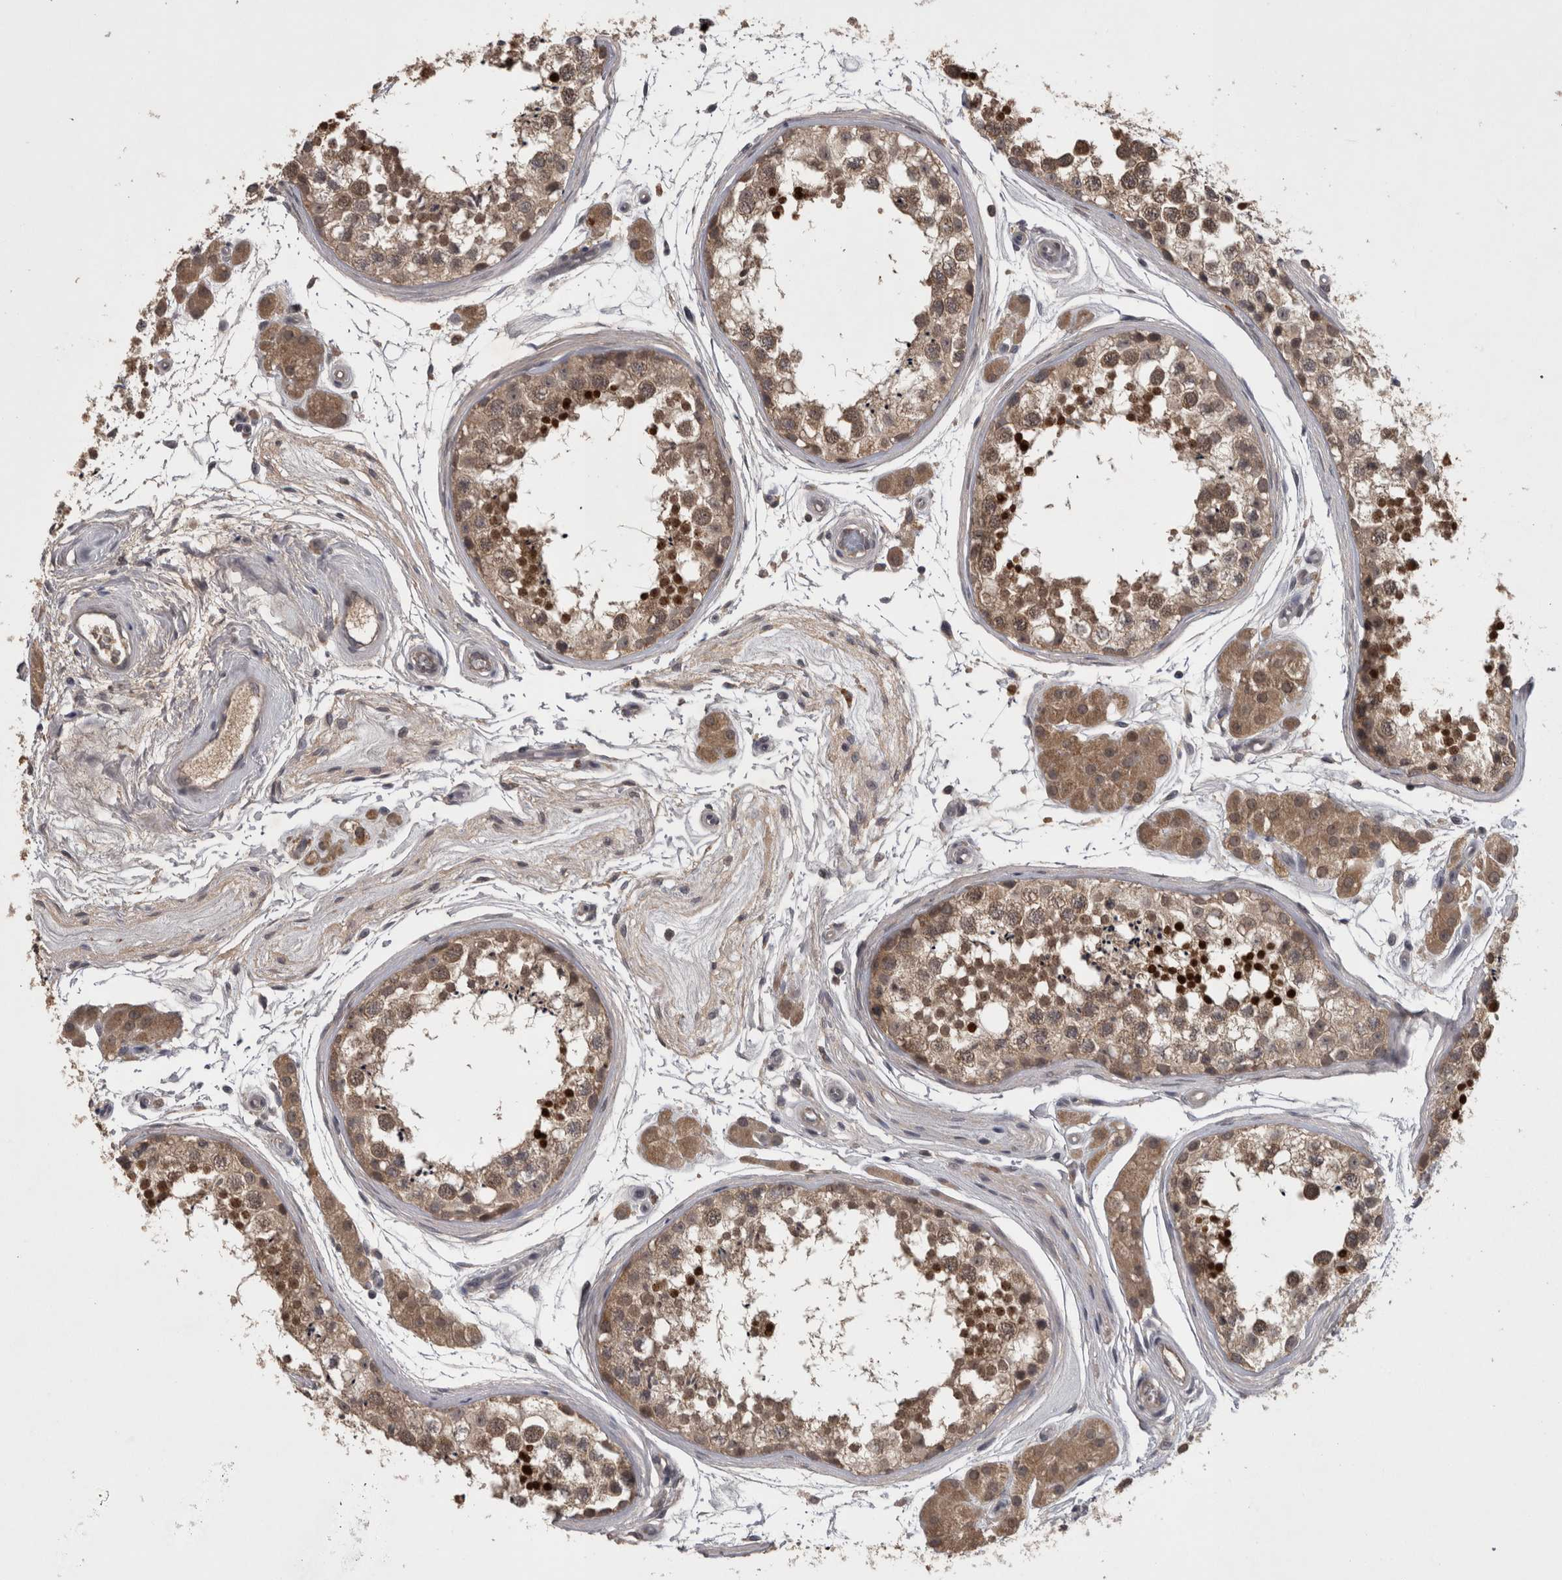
{"staining": {"intensity": "moderate", "quantity": ">75%", "location": "cytoplasmic/membranous,nuclear"}, "tissue": "testis", "cell_type": "Cells in seminiferous ducts", "image_type": "normal", "snomed": [{"axis": "morphology", "description": "Normal tissue, NOS"}, {"axis": "topography", "description": "Testis"}], "caption": "Cells in seminiferous ducts demonstrate medium levels of moderate cytoplasmic/membranous,nuclear staining in approximately >75% of cells in normal human testis. (DAB IHC with brightfield microscopy, high magnification).", "gene": "ZNF114", "patient": {"sex": "male", "age": 56}}